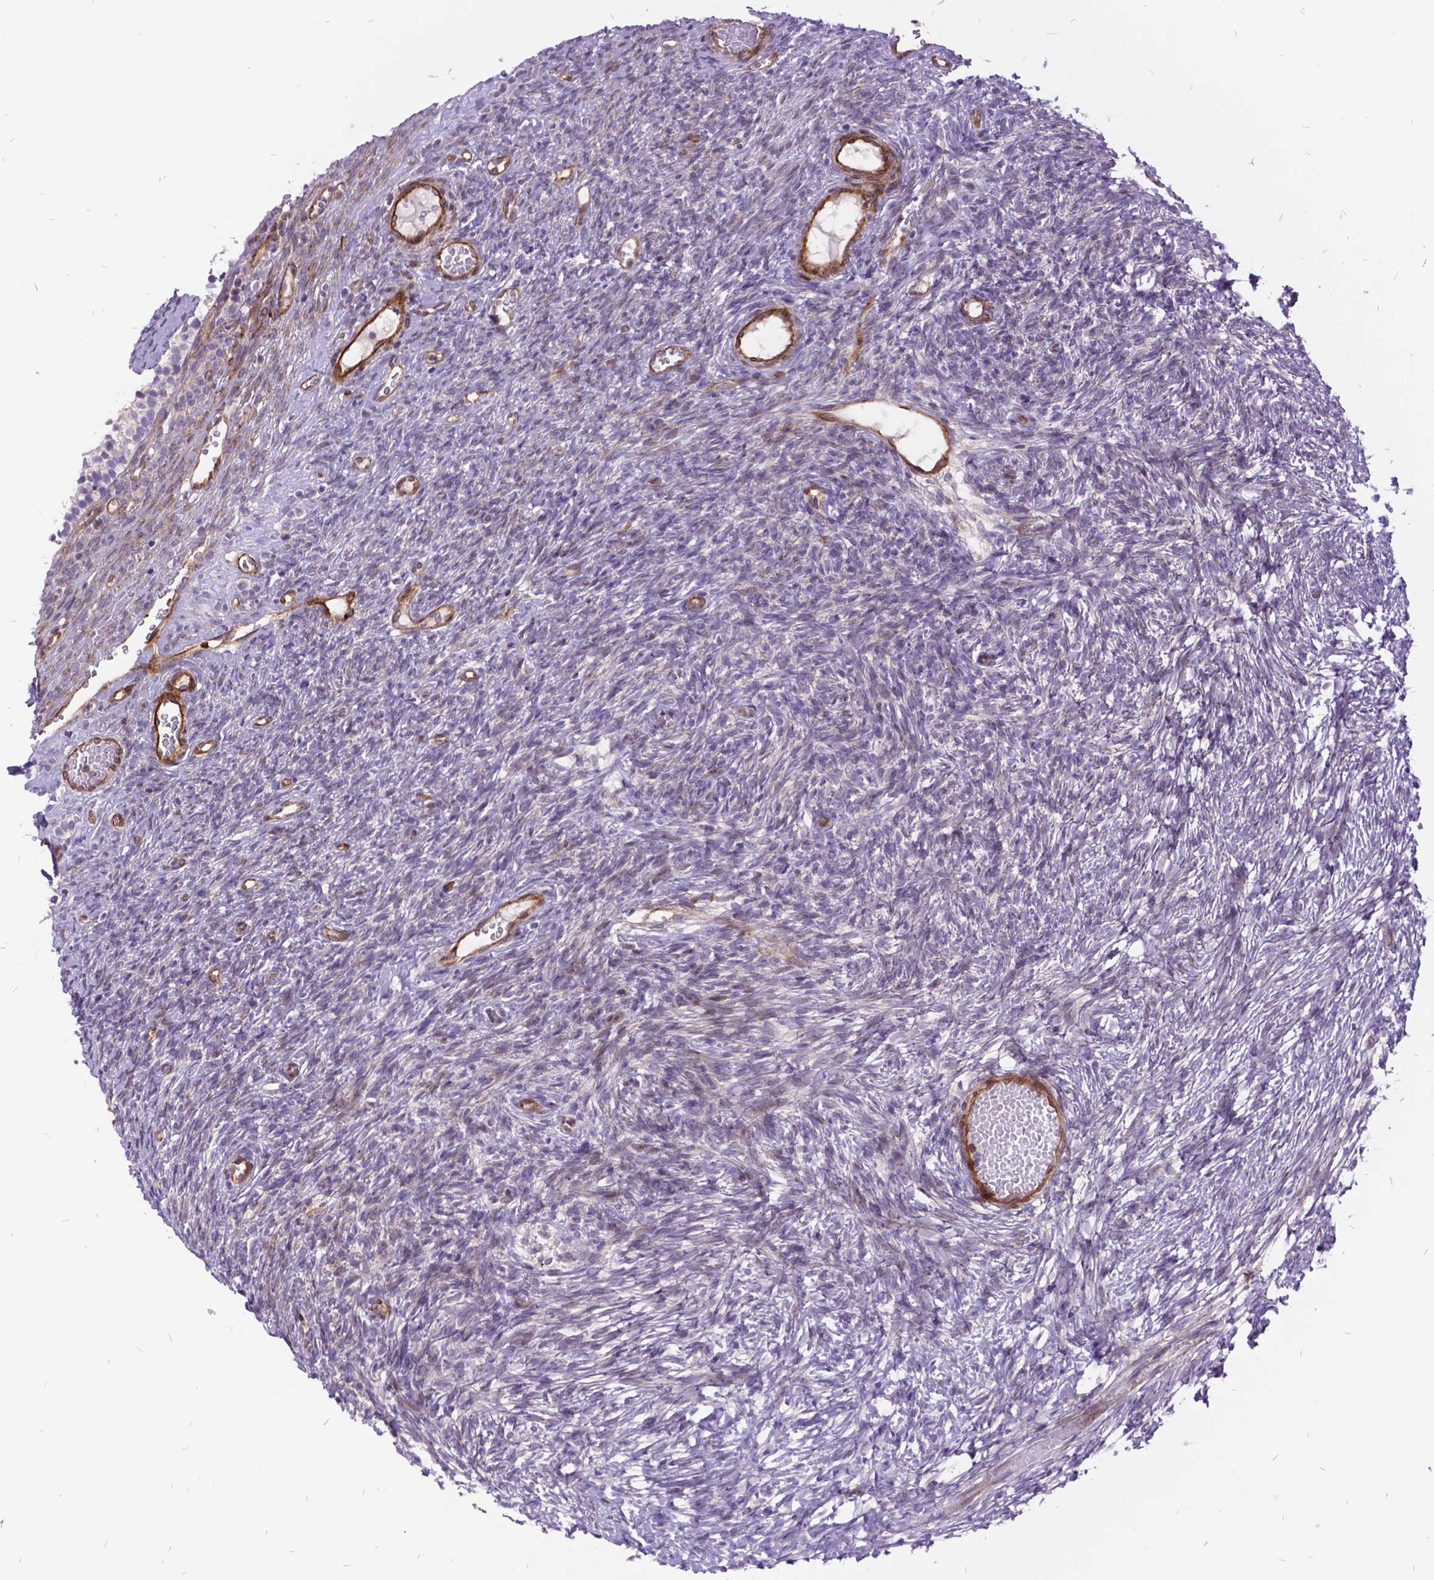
{"staining": {"intensity": "negative", "quantity": "none", "location": "none"}, "tissue": "ovary", "cell_type": "Follicle cells", "image_type": "normal", "snomed": [{"axis": "morphology", "description": "Normal tissue, NOS"}, {"axis": "topography", "description": "Ovary"}], "caption": "A high-resolution image shows immunohistochemistry (IHC) staining of unremarkable ovary, which reveals no significant positivity in follicle cells.", "gene": "GRB7", "patient": {"sex": "female", "age": 34}}